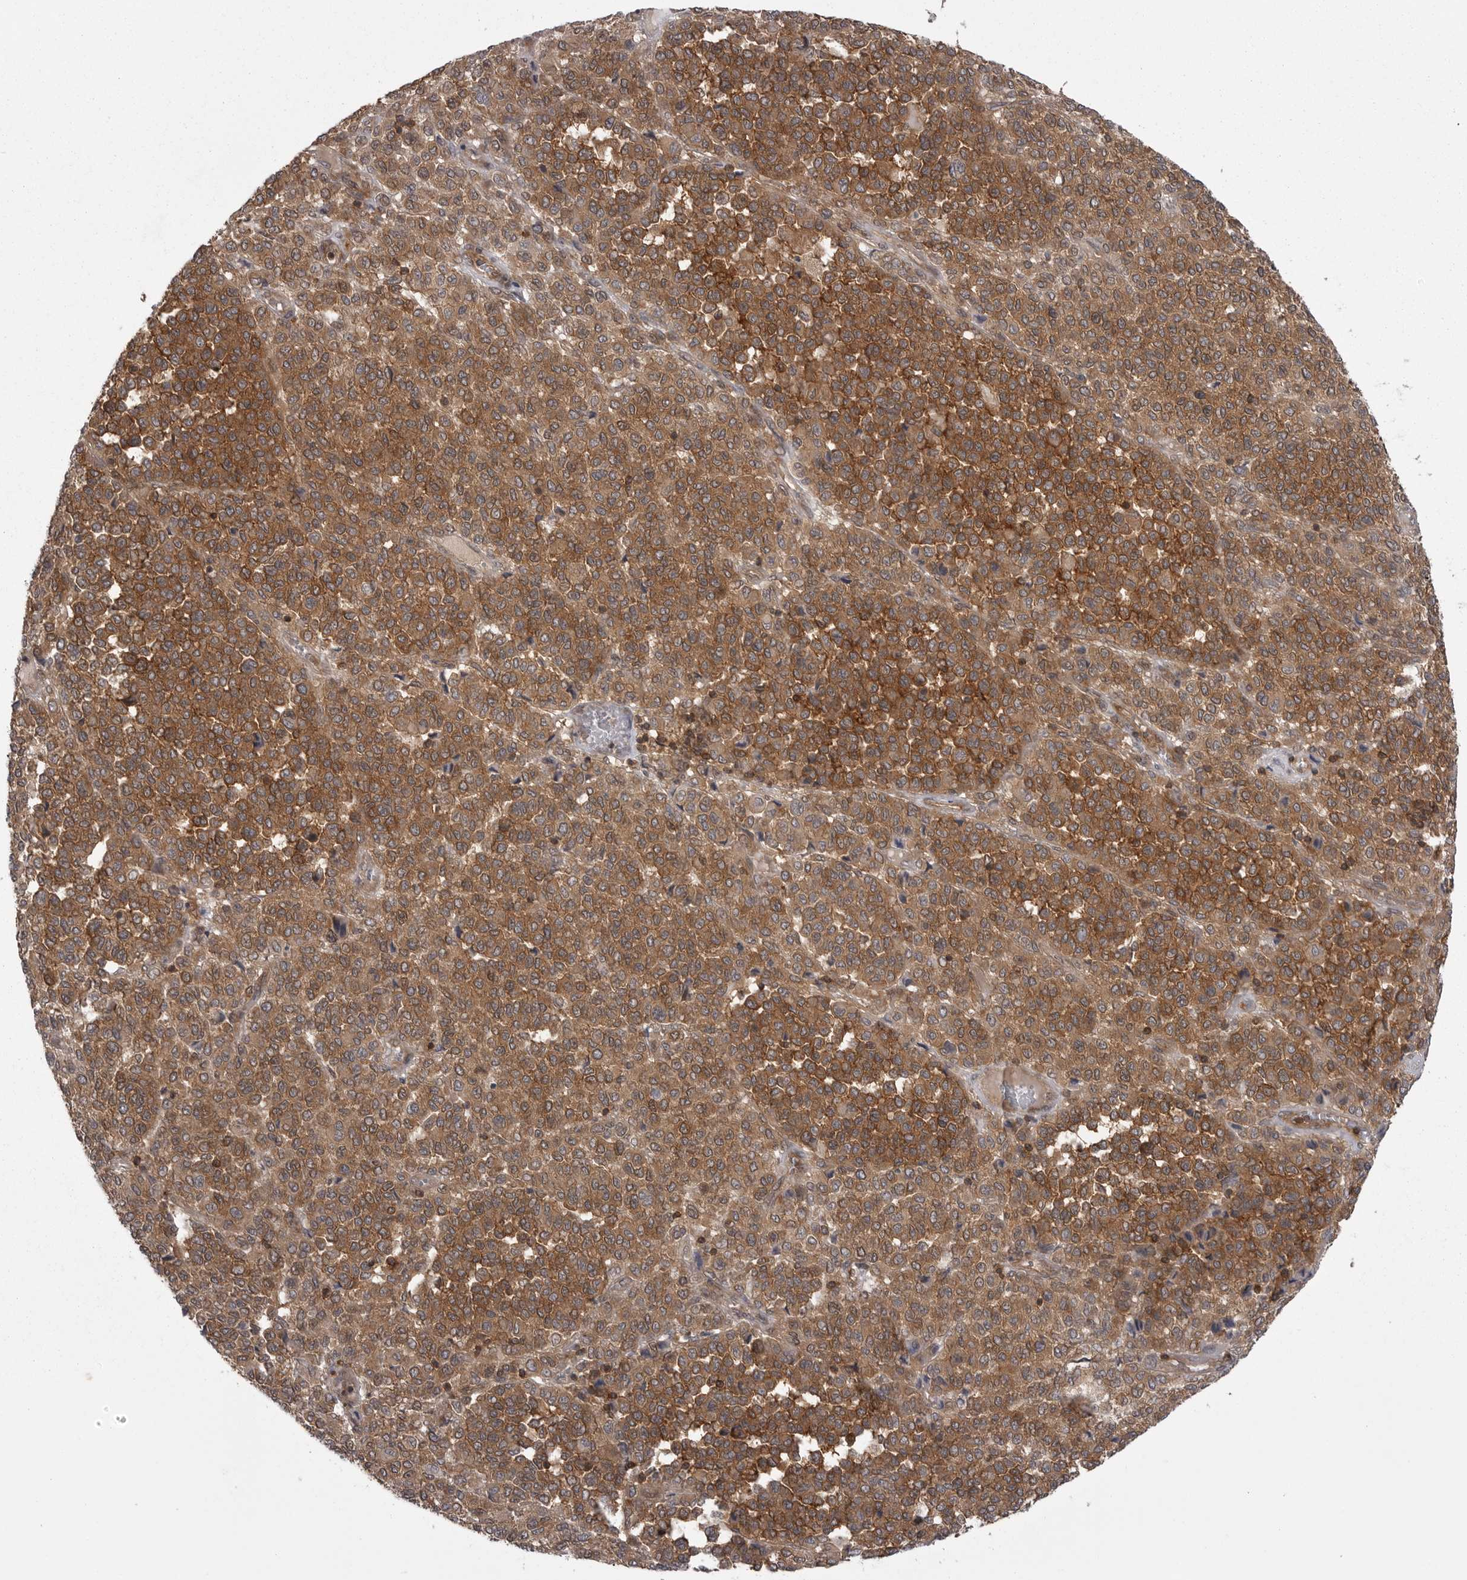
{"staining": {"intensity": "strong", "quantity": ">75%", "location": "cytoplasmic/membranous"}, "tissue": "melanoma", "cell_type": "Tumor cells", "image_type": "cancer", "snomed": [{"axis": "morphology", "description": "Malignant melanoma, Metastatic site"}, {"axis": "topography", "description": "Pancreas"}], "caption": "Approximately >75% of tumor cells in human malignant melanoma (metastatic site) exhibit strong cytoplasmic/membranous protein positivity as visualized by brown immunohistochemical staining.", "gene": "STK24", "patient": {"sex": "female", "age": 30}}